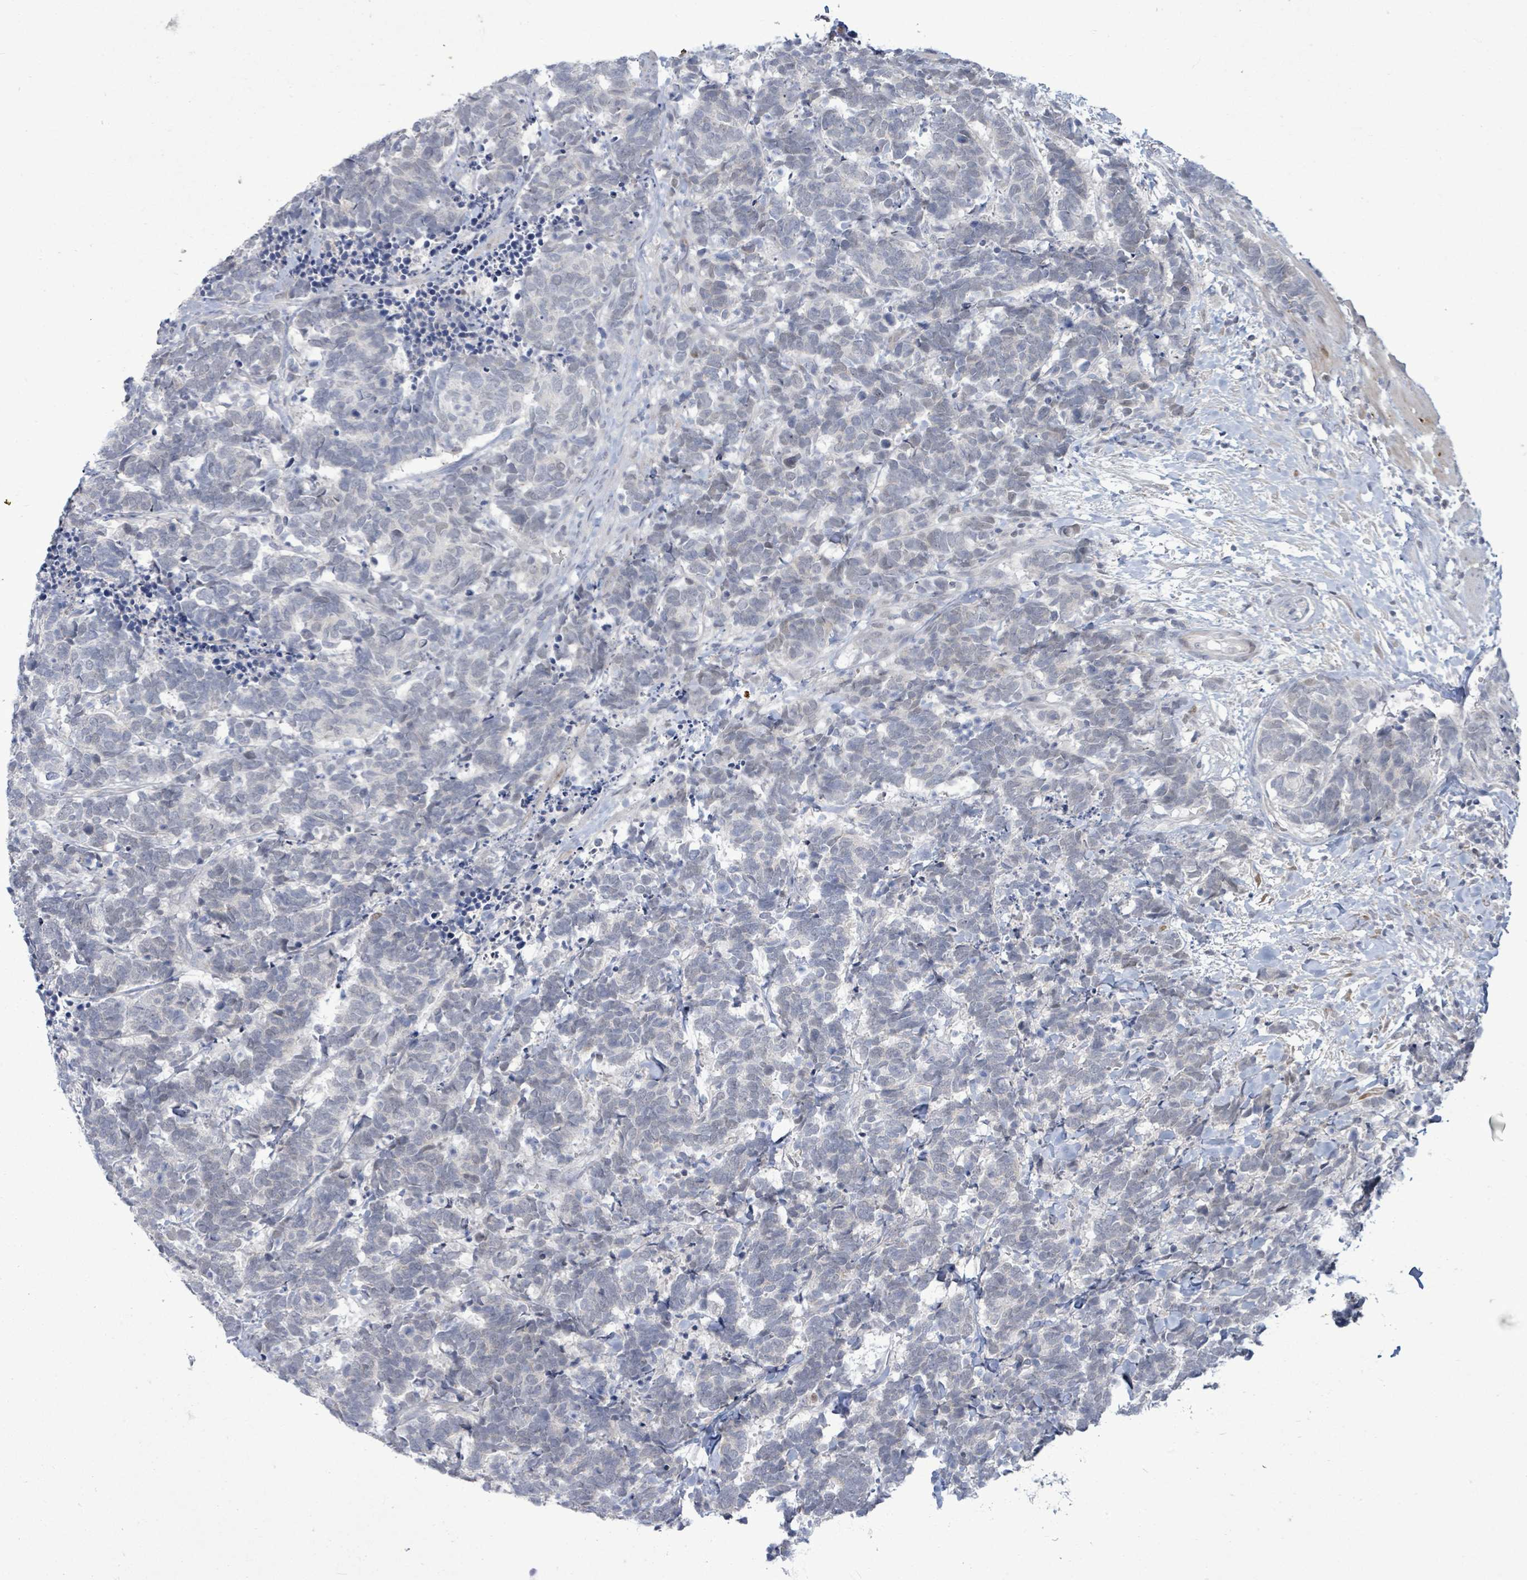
{"staining": {"intensity": "negative", "quantity": "none", "location": "none"}, "tissue": "carcinoid", "cell_type": "Tumor cells", "image_type": "cancer", "snomed": [{"axis": "morphology", "description": "Carcinoma, NOS"}, {"axis": "morphology", "description": "Carcinoid, malignant, NOS"}, {"axis": "topography", "description": "Prostate"}], "caption": "Immunohistochemical staining of human carcinoid shows no significant expression in tumor cells. (Stains: DAB (3,3'-diaminobenzidine) immunohistochemistry (IHC) with hematoxylin counter stain, Microscopy: brightfield microscopy at high magnification).", "gene": "ZFPM1", "patient": {"sex": "male", "age": 57}}